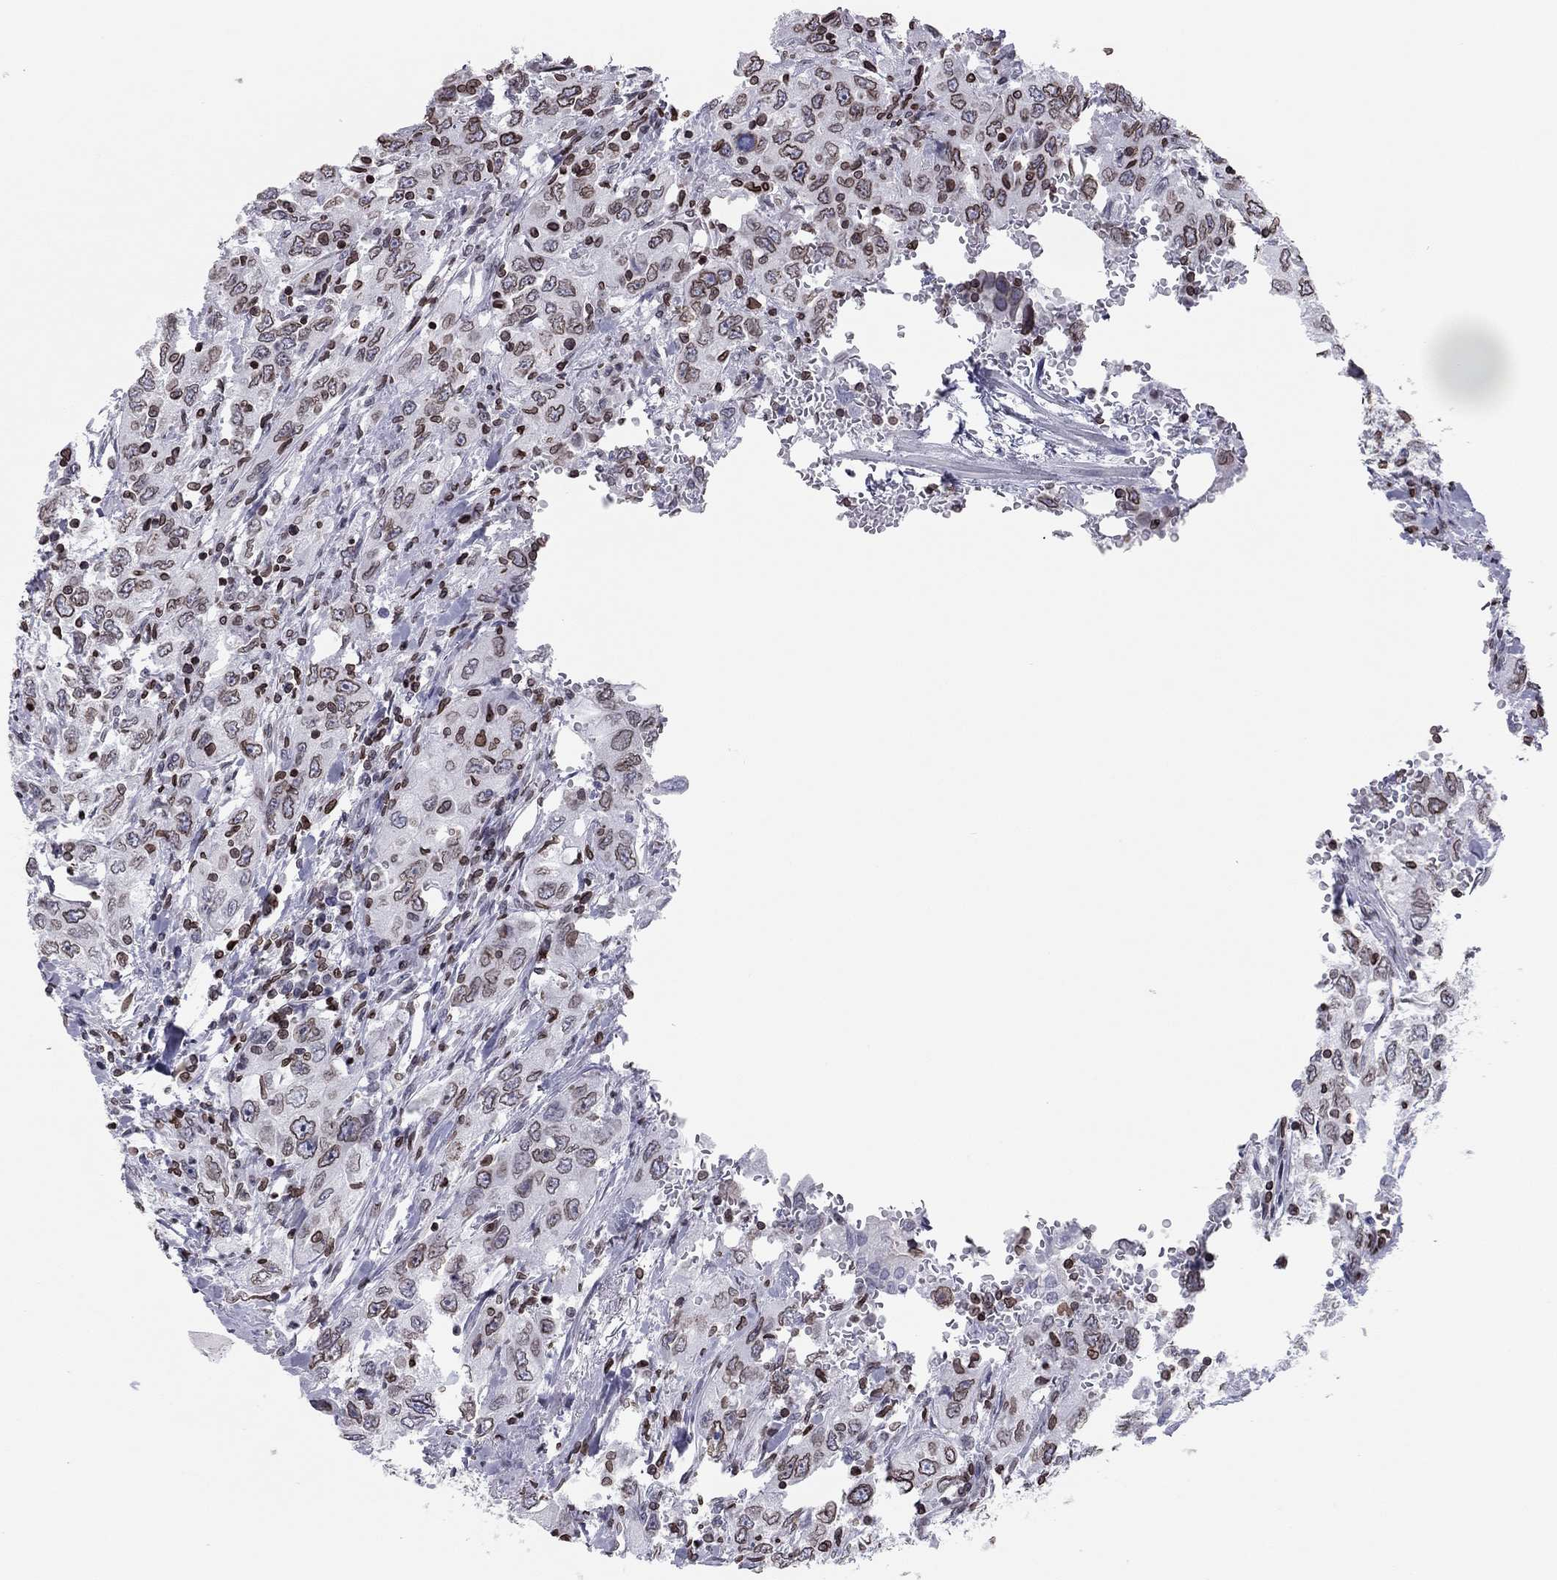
{"staining": {"intensity": "moderate", "quantity": ">75%", "location": "cytoplasmic/membranous,nuclear"}, "tissue": "urothelial cancer", "cell_type": "Tumor cells", "image_type": "cancer", "snomed": [{"axis": "morphology", "description": "Urothelial carcinoma, High grade"}, {"axis": "topography", "description": "Urinary bladder"}], "caption": "Immunohistochemistry histopathology image of neoplastic tissue: human high-grade urothelial carcinoma stained using IHC exhibits medium levels of moderate protein expression localized specifically in the cytoplasmic/membranous and nuclear of tumor cells, appearing as a cytoplasmic/membranous and nuclear brown color.", "gene": "ESPL1", "patient": {"sex": "male", "age": 76}}